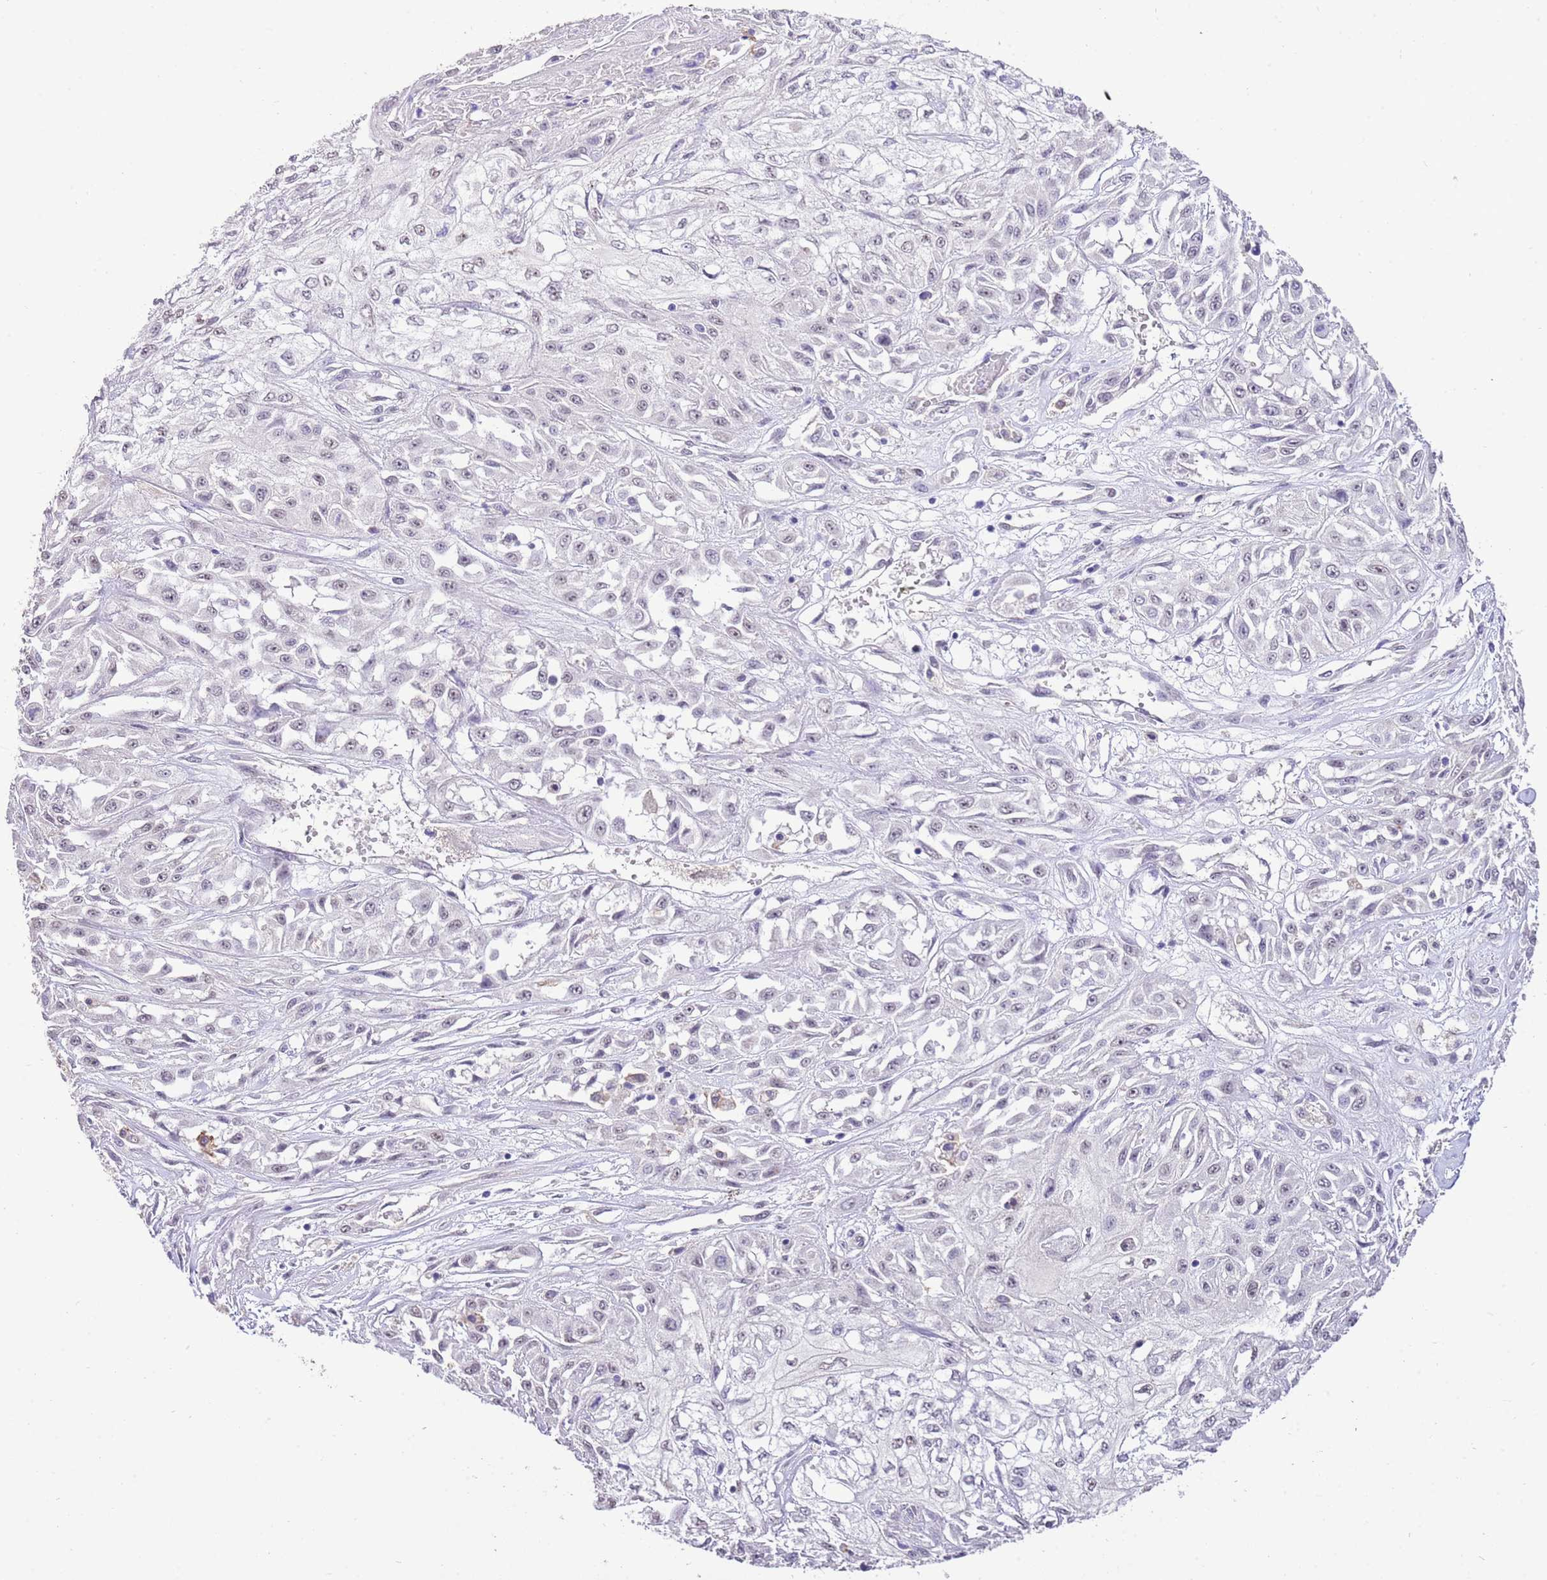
{"staining": {"intensity": "weak", "quantity": "<25%", "location": "nuclear"}, "tissue": "skin cancer", "cell_type": "Tumor cells", "image_type": "cancer", "snomed": [{"axis": "morphology", "description": "Squamous cell carcinoma, NOS"}, {"axis": "morphology", "description": "Squamous cell carcinoma, metastatic, NOS"}, {"axis": "topography", "description": "Skin"}, {"axis": "topography", "description": "Lymph node"}], "caption": "IHC micrograph of neoplastic tissue: skin metastatic squamous cell carcinoma stained with DAB (3,3'-diaminobenzidine) reveals no significant protein staining in tumor cells.", "gene": "IZUMO4", "patient": {"sex": "male", "age": 75}}